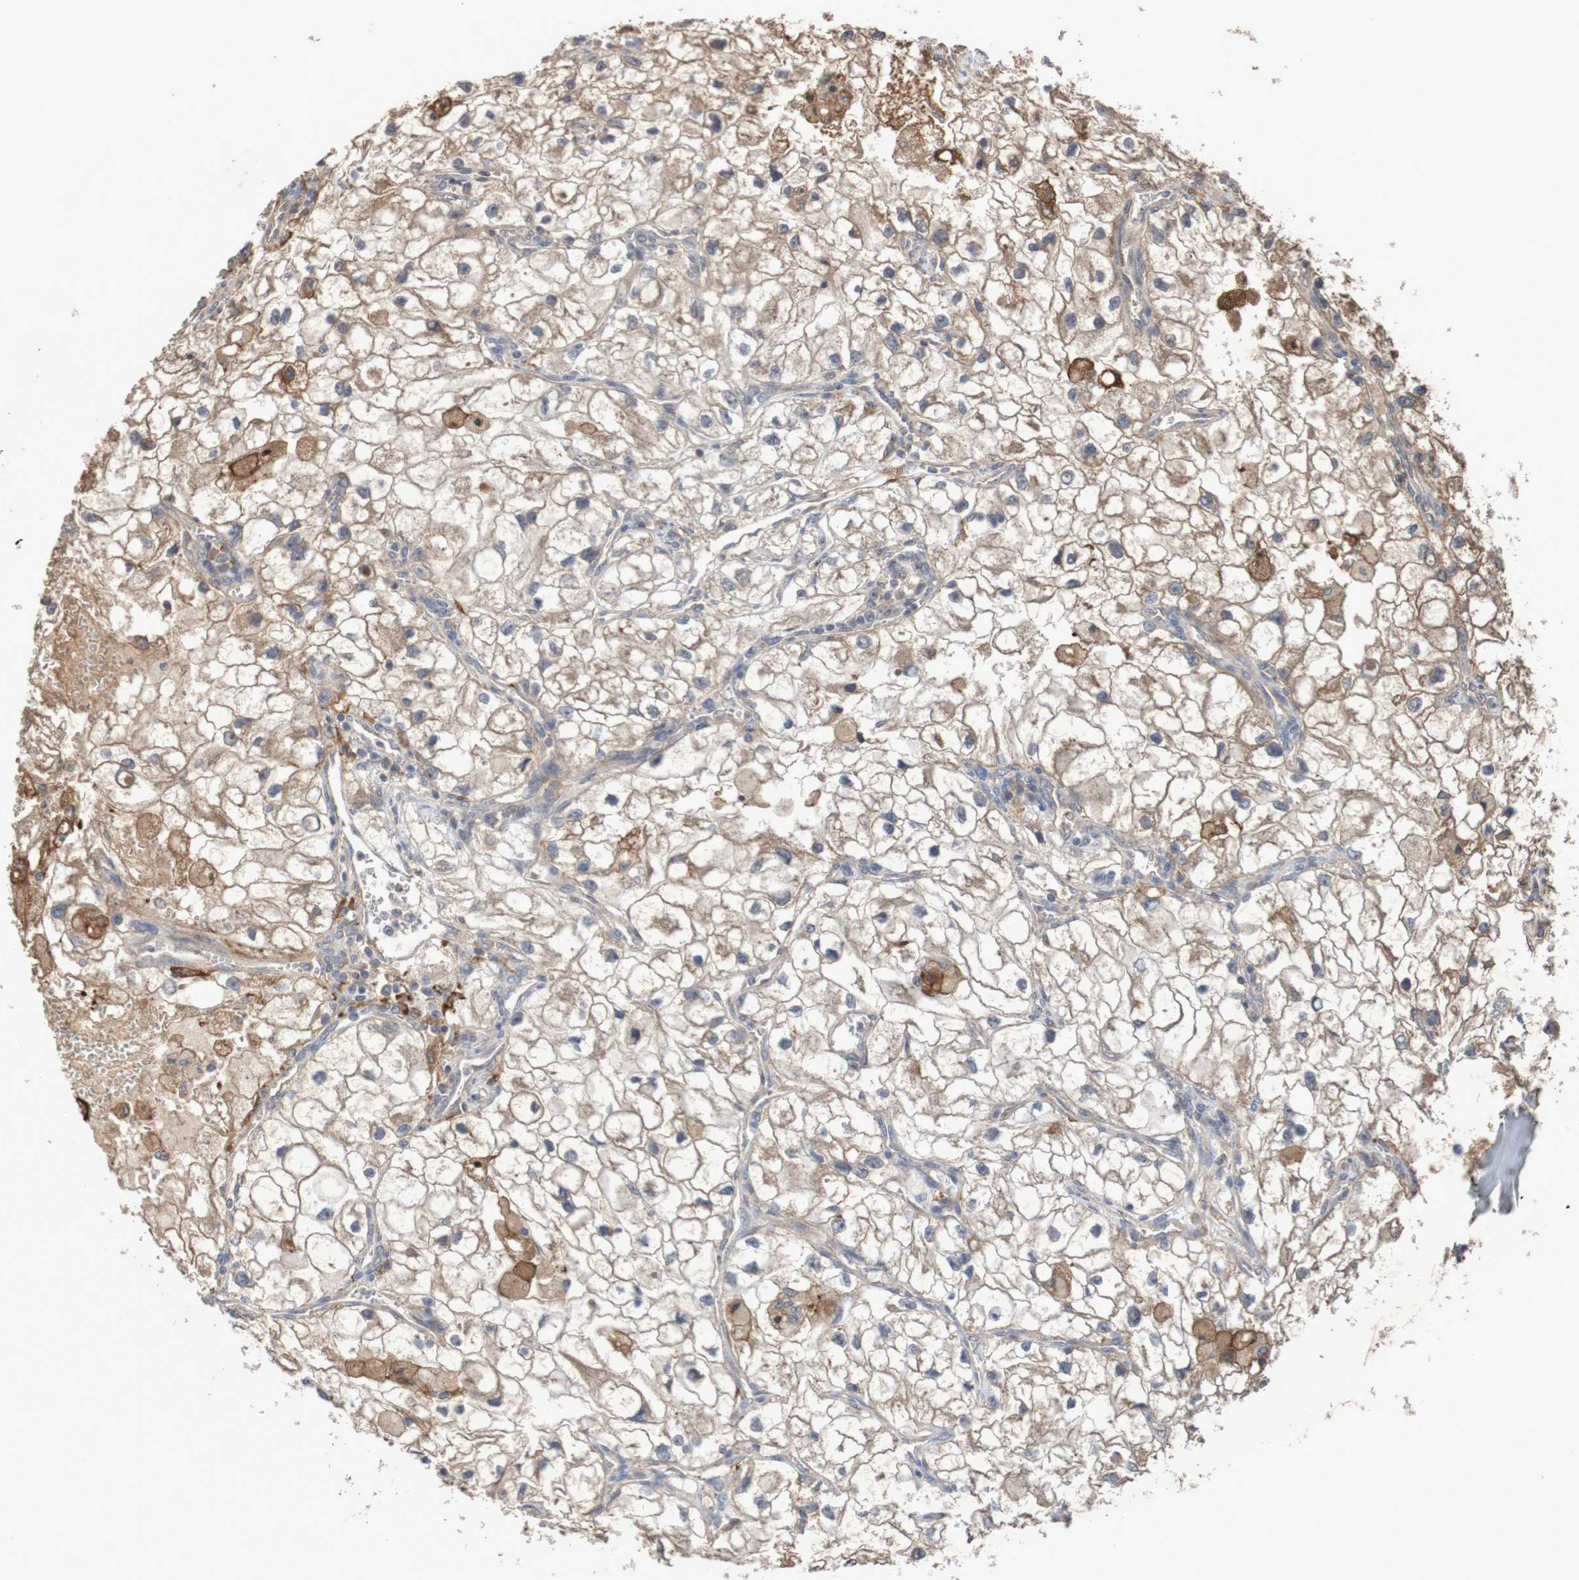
{"staining": {"intensity": "weak", "quantity": "<25%", "location": "cytoplasmic/membranous"}, "tissue": "renal cancer", "cell_type": "Tumor cells", "image_type": "cancer", "snomed": [{"axis": "morphology", "description": "Adenocarcinoma, NOS"}, {"axis": "topography", "description": "Kidney"}], "caption": "IHC photomicrograph of neoplastic tissue: human renal cancer stained with DAB demonstrates no significant protein positivity in tumor cells.", "gene": "PHYH", "patient": {"sex": "female", "age": 70}}